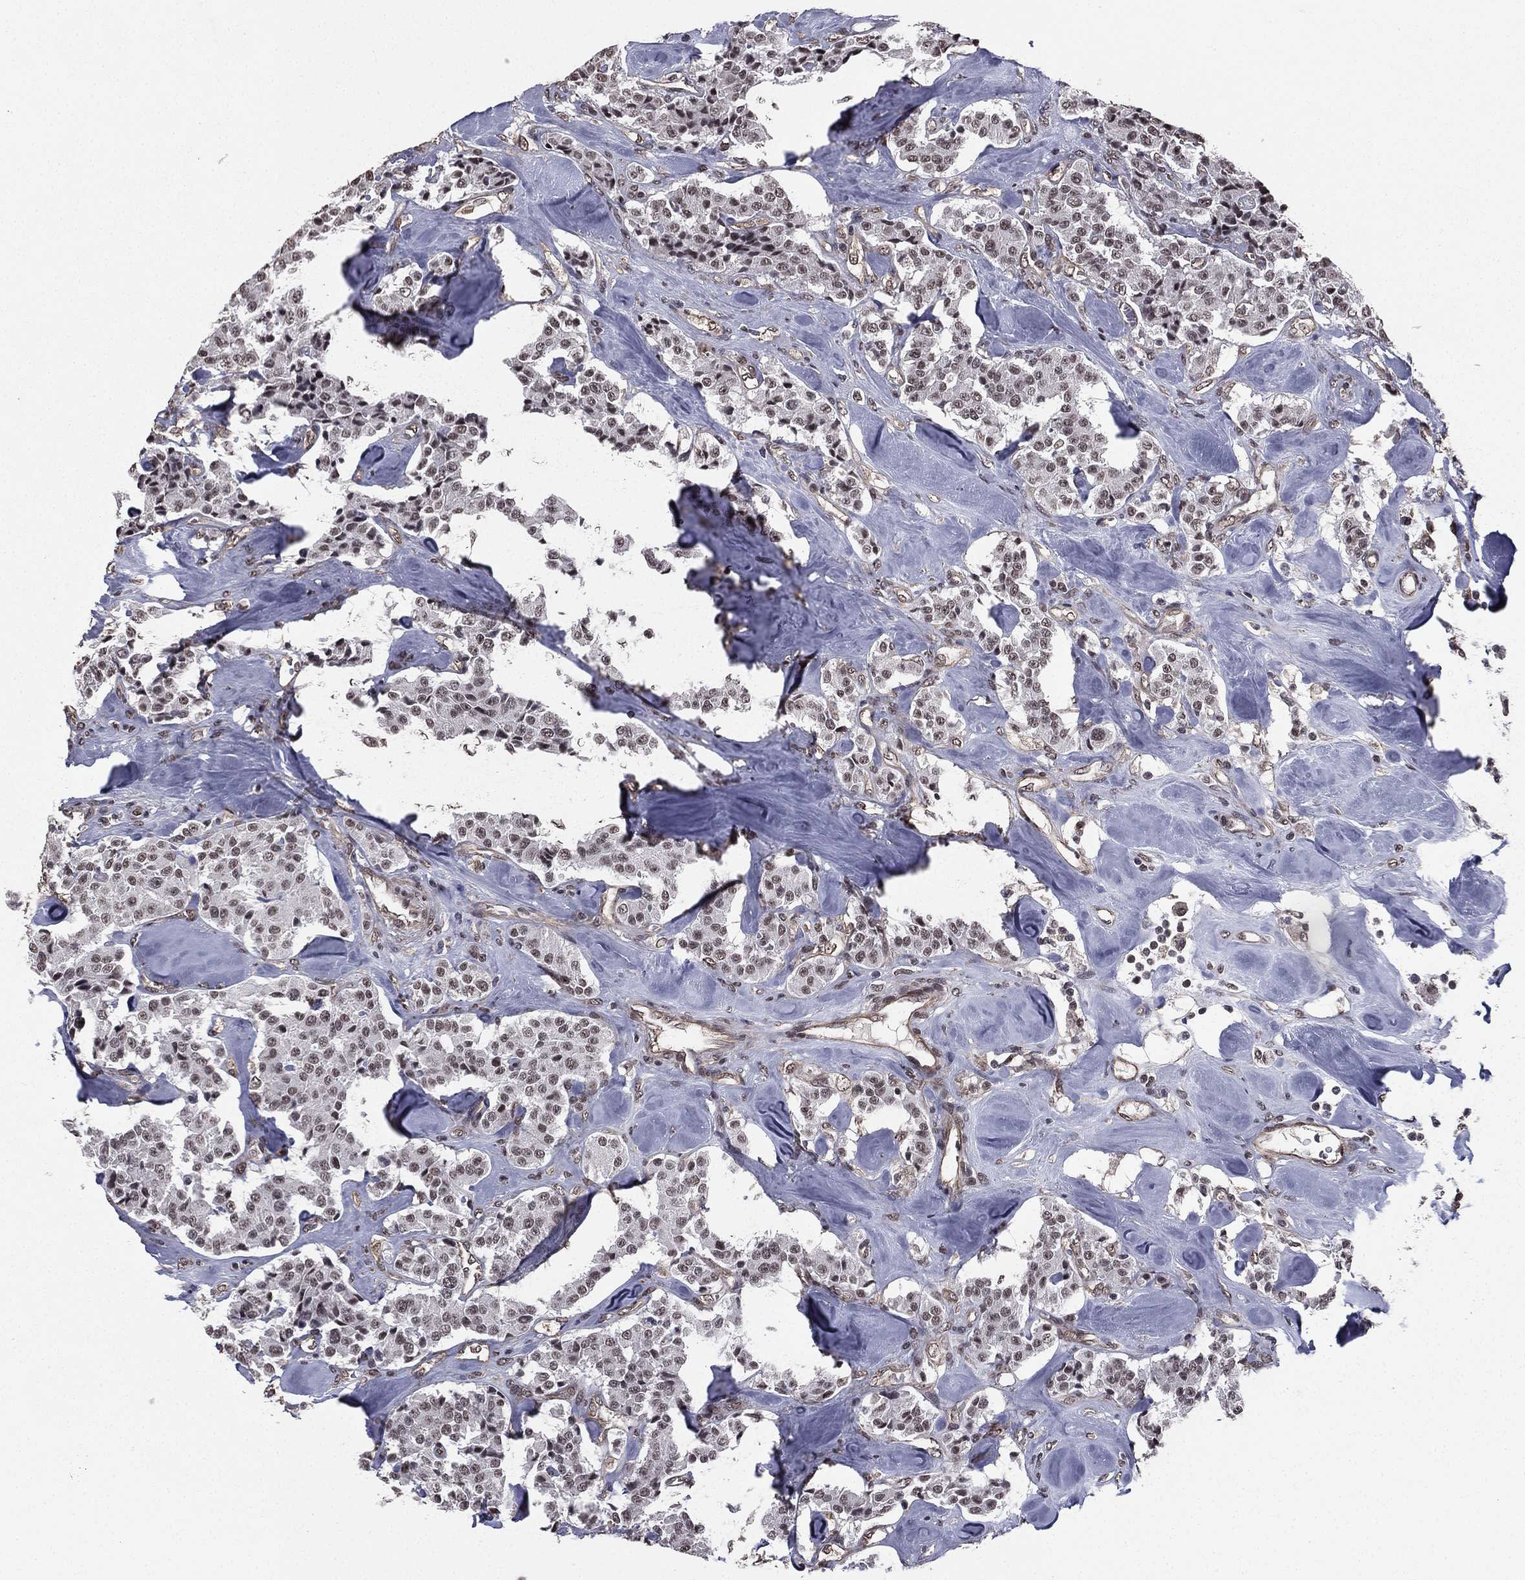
{"staining": {"intensity": "weak", "quantity": "<25%", "location": "nuclear"}, "tissue": "carcinoid", "cell_type": "Tumor cells", "image_type": "cancer", "snomed": [{"axis": "morphology", "description": "Carcinoid, malignant, NOS"}, {"axis": "topography", "description": "Pancreas"}], "caption": "Tumor cells are negative for brown protein staining in carcinoid.", "gene": "RARB", "patient": {"sex": "male", "age": 41}}